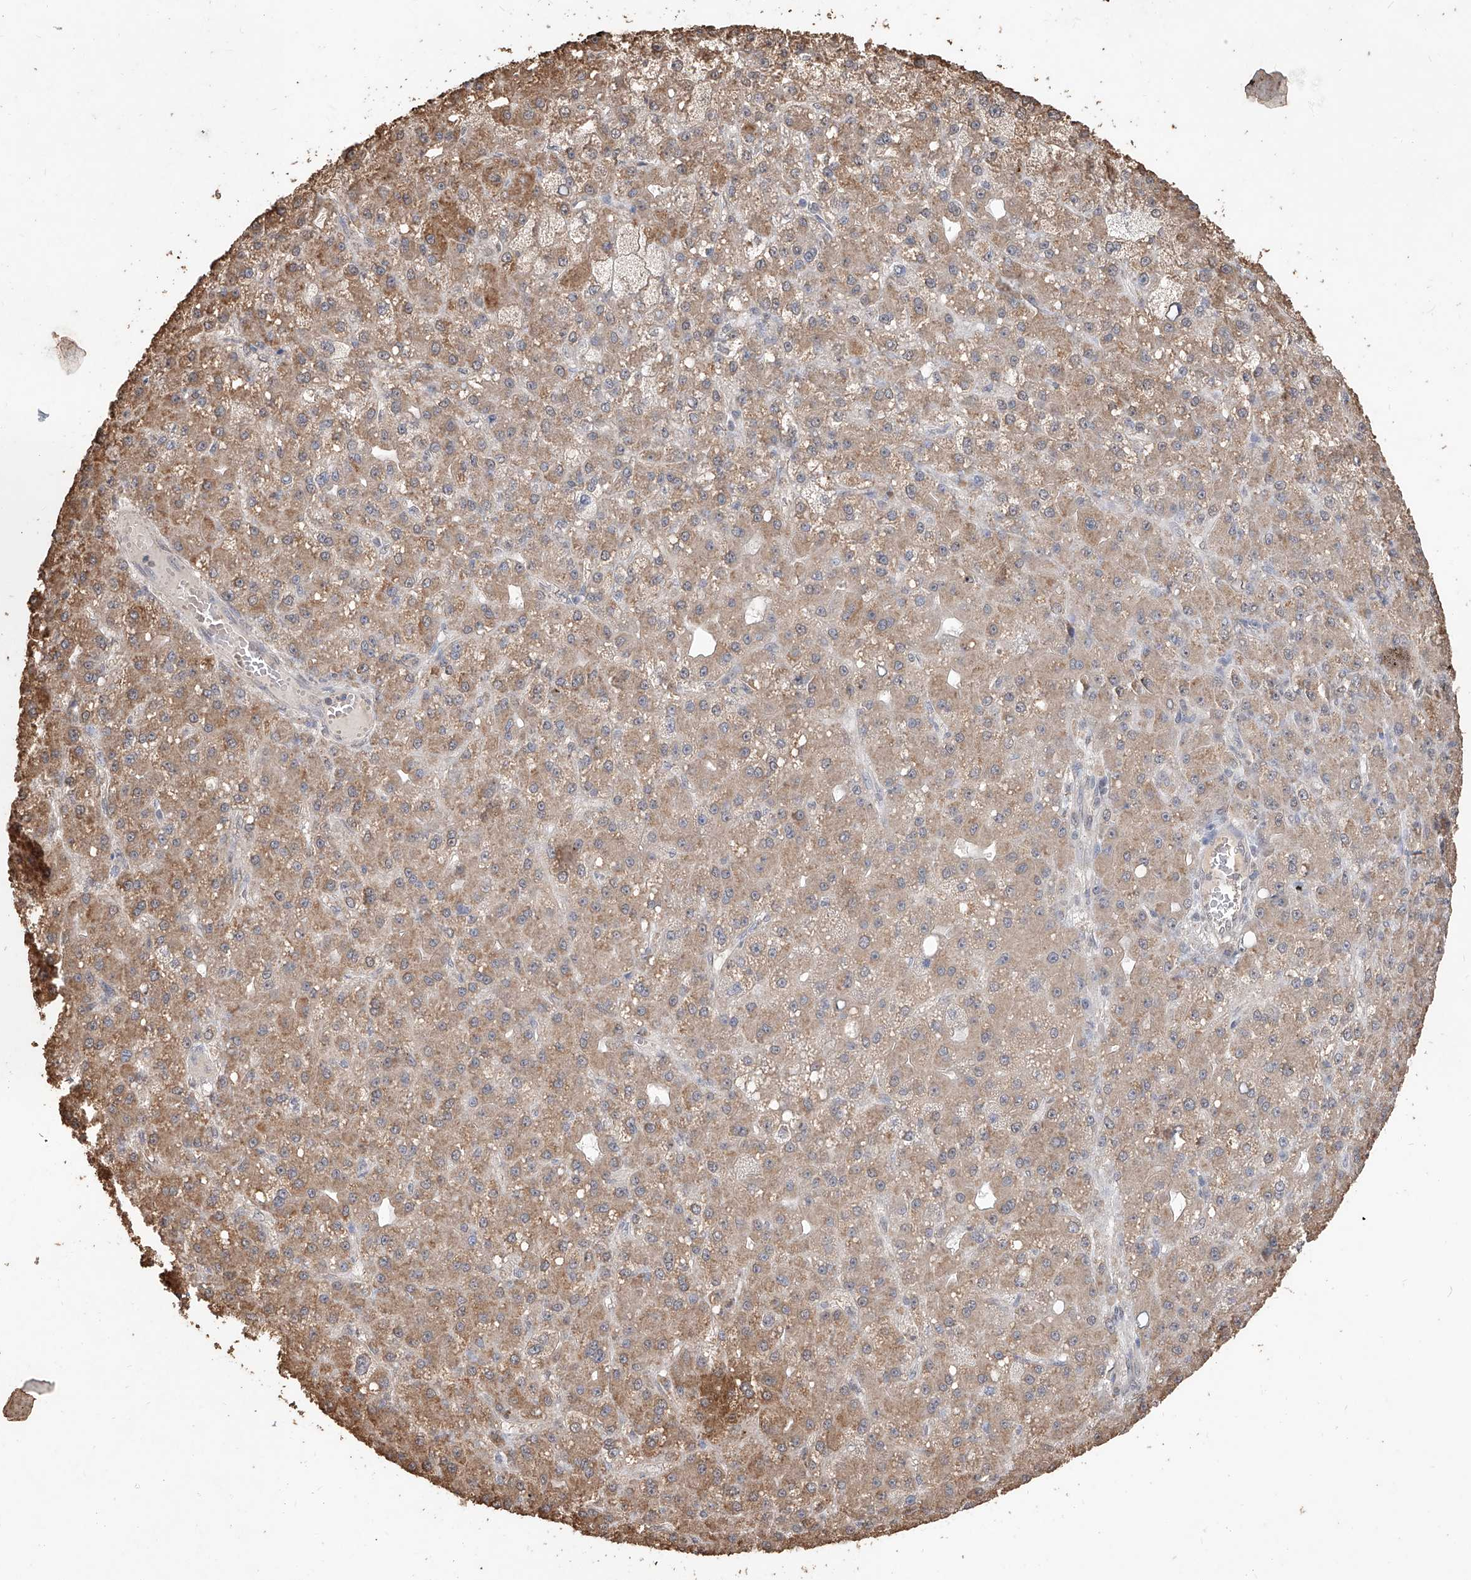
{"staining": {"intensity": "moderate", "quantity": "25%-75%", "location": "cytoplasmic/membranous"}, "tissue": "liver cancer", "cell_type": "Tumor cells", "image_type": "cancer", "snomed": [{"axis": "morphology", "description": "Carcinoma, Hepatocellular, NOS"}, {"axis": "topography", "description": "Liver"}], "caption": "Immunohistochemical staining of human hepatocellular carcinoma (liver) exhibits medium levels of moderate cytoplasmic/membranous staining in approximately 25%-75% of tumor cells.", "gene": "ELOVL1", "patient": {"sex": "male", "age": 67}}